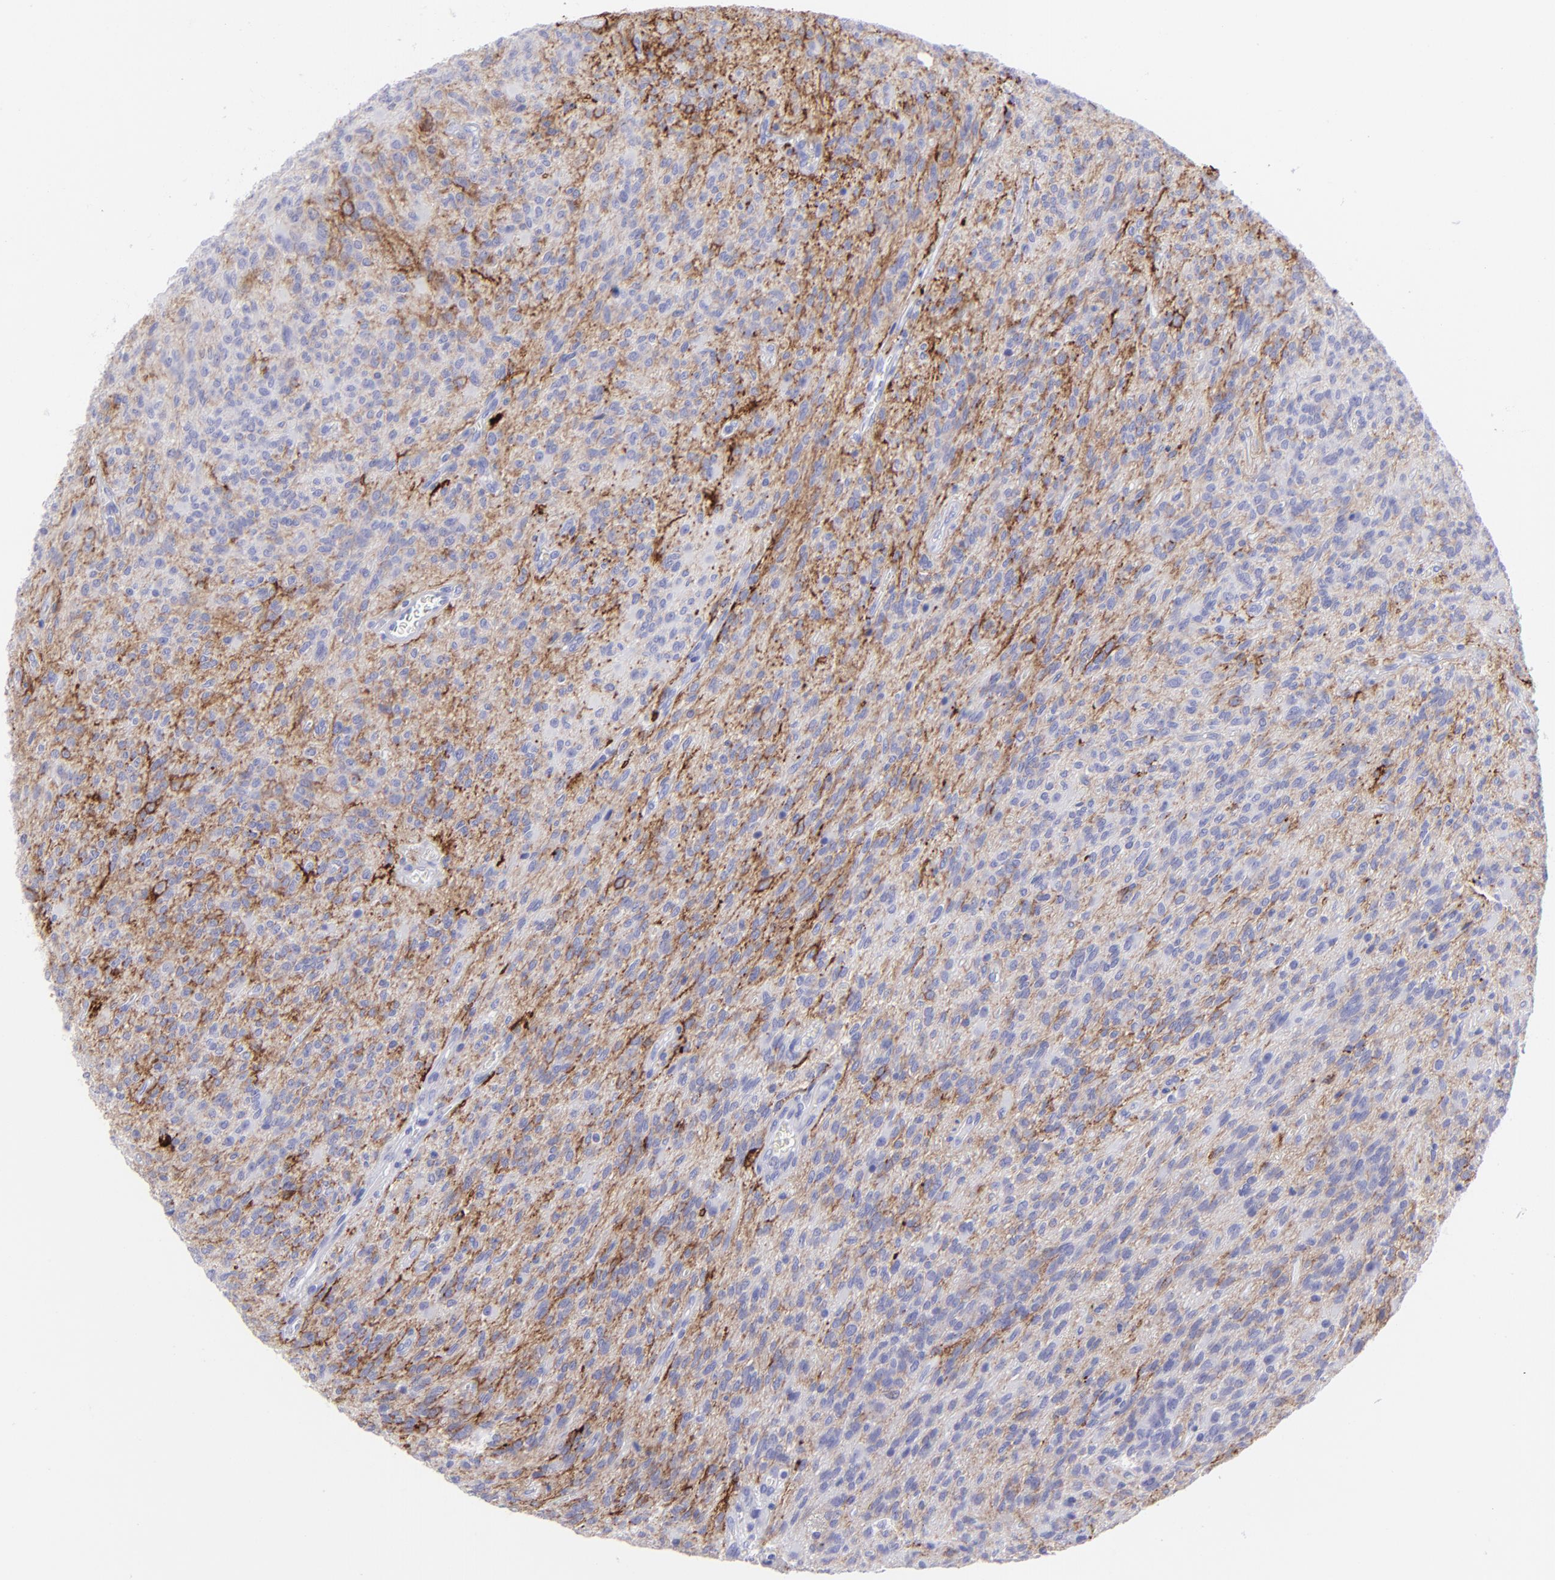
{"staining": {"intensity": "negative", "quantity": "none", "location": "none"}, "tissue": "glioma", "cell_type": "Tumor cells", "image_type": "cancer", "snomed": [{"axis": "morphology", "description": "Glioma, malignant, Low grade"}, {"axis": "topography", "description": "Brain"}], "caption": "High magnification brightfield microscopy of malignant glioma (low-grade) stained with DAB (3,3'-diaminobenzidine) (brown) and counterstained with hematoxylin (blue): tumor cells show no significant staining. (Stains: DAB (3,3'-diaminobenzidine) immunohistochemistry with hematoxylin counter stain, Microscopy: brightfield microscopy at high magnification).", "gene": "SLC1A2", "patient": {"sex": "female", "age": 15}}